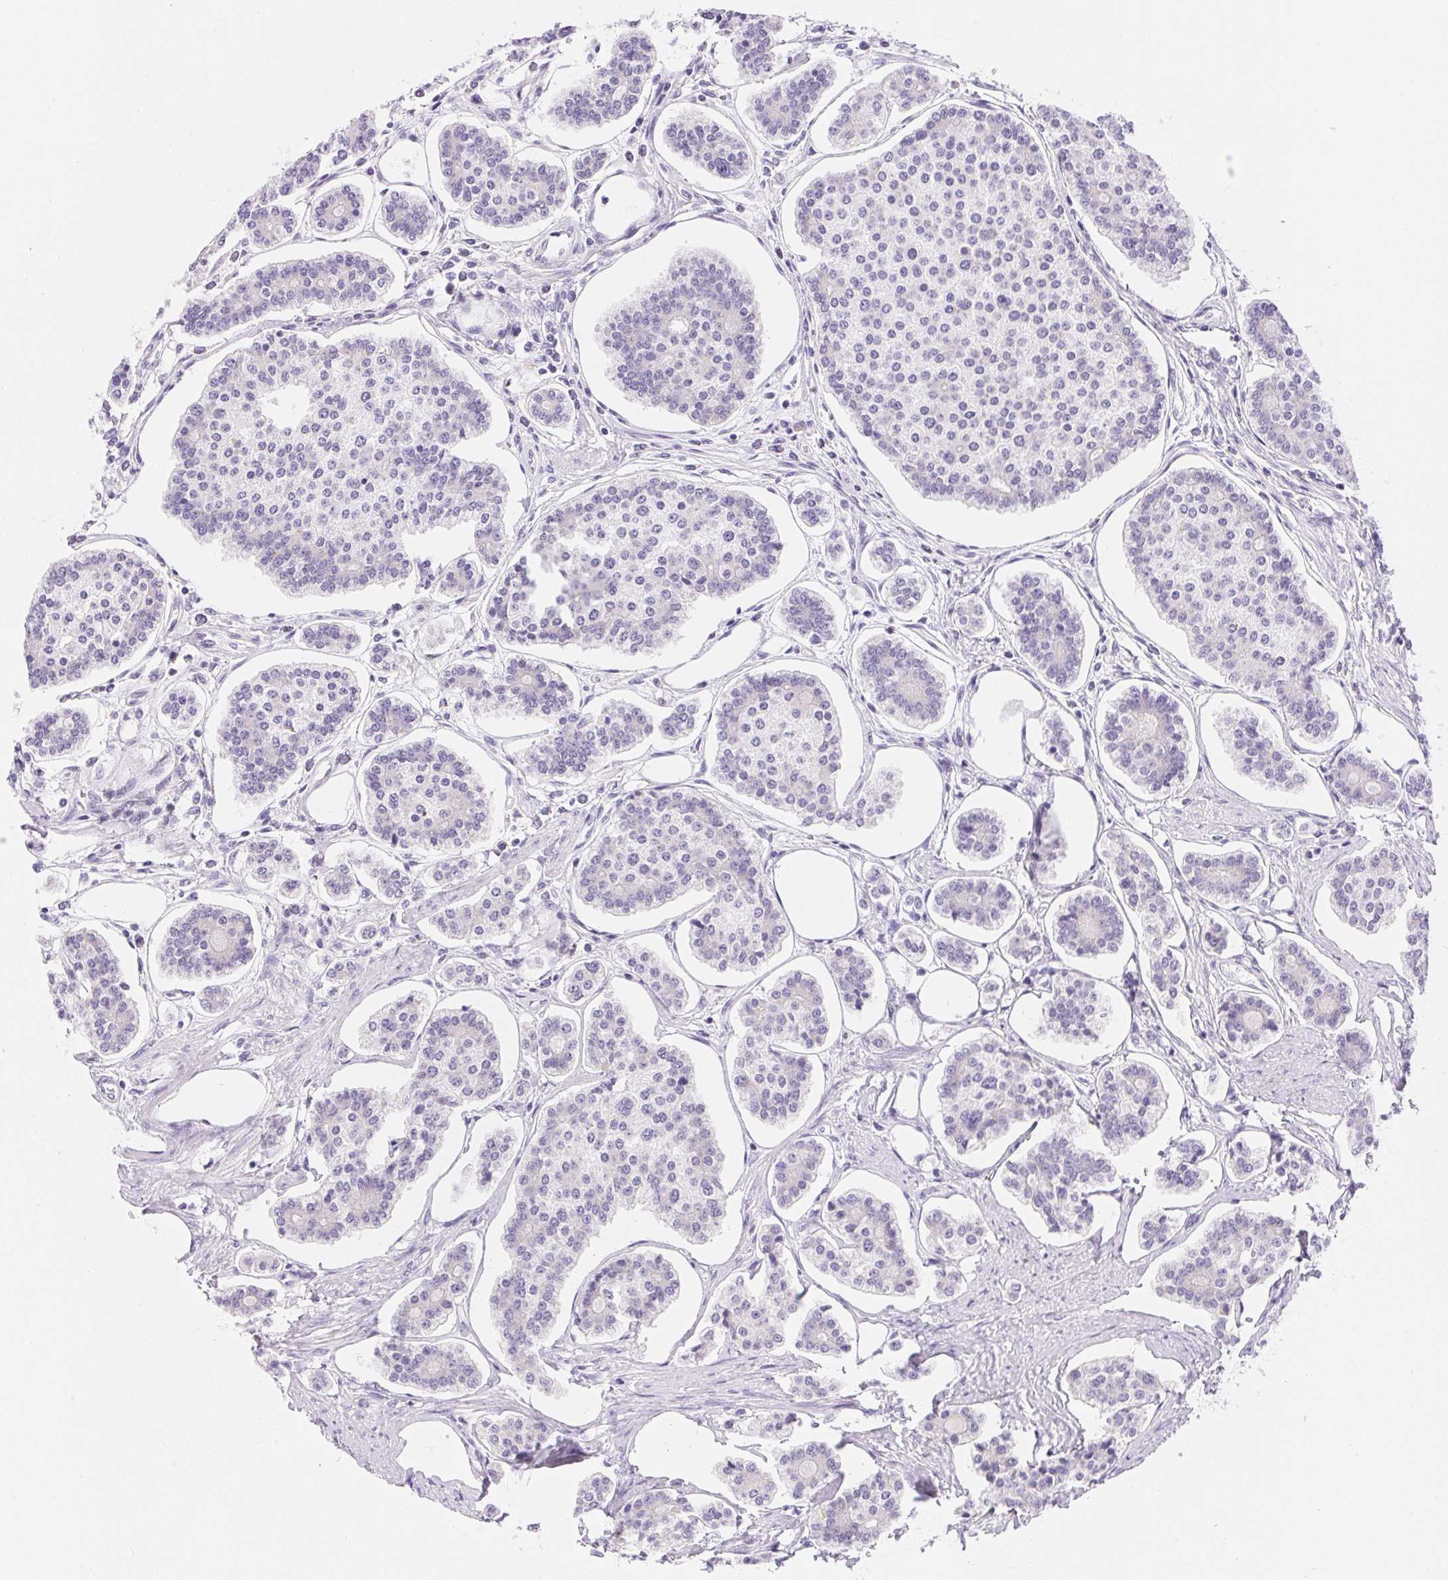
{"staining": {"intensity": "negative", "quantity": "none", "location": "none"}, "tissue": "carcinoid", "cell_type": "Tumor cells", "image_type": "cancer", "snomed": [{"axis": "morphology", "description": "Carcinoid, malignant, NOS"}, {"axis": "topography", "description": "Small intestine"}], "caption": "Immunohistochemistry micrograph of neoplastic tissue: carcinoid (malignant) stained with DAB (3,3'-diaminobenzidine) shows no significant protein staining in tumor cells.", "gene": "CLDN16", "patient": {"sex": "female", "age": 65}}